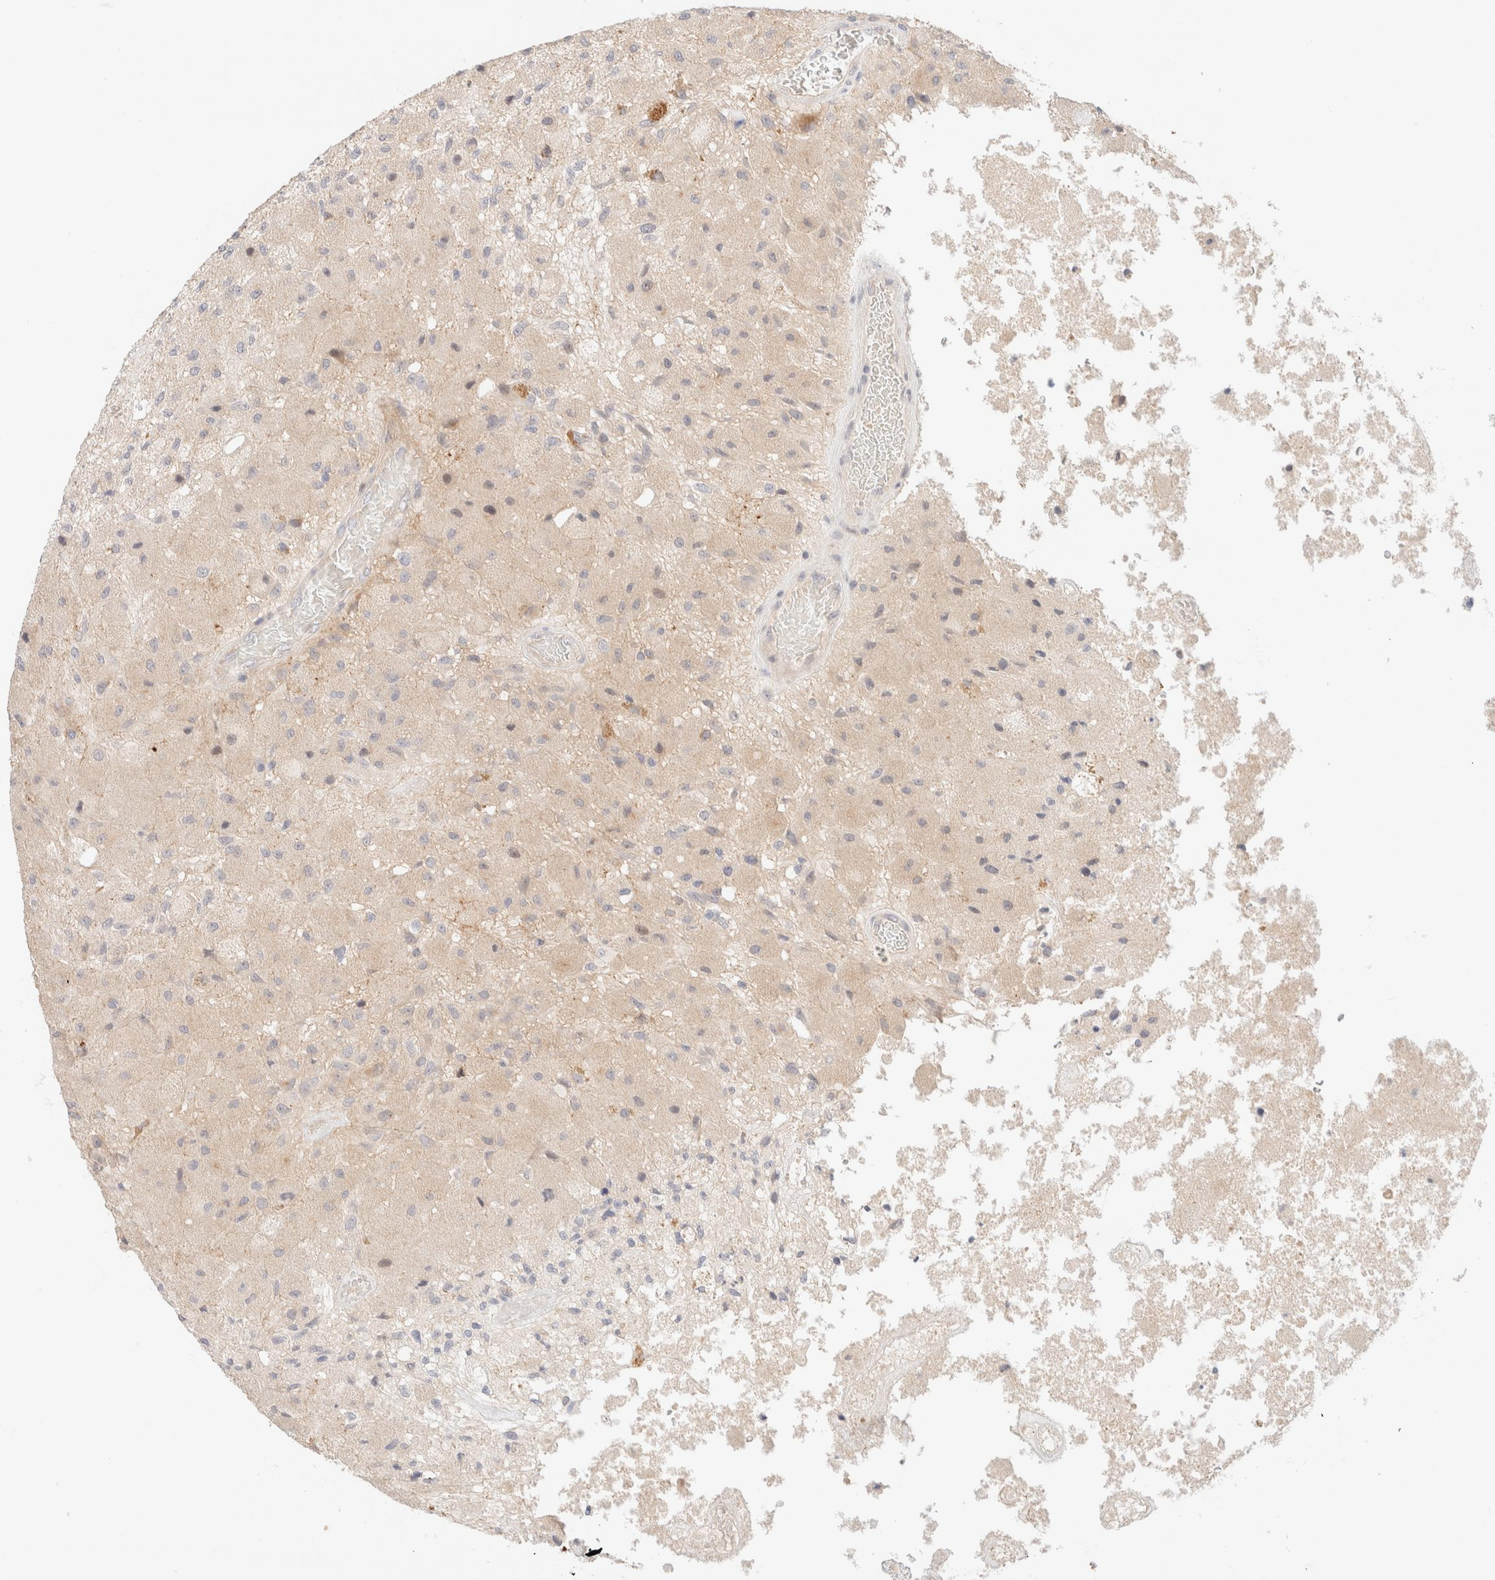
{"staining": {"intensity": "negative", "quantity": "none", "location": "none"}, "tissue": "glioma", "cell_type": "Tumor cells", "image_type": "cancer", "snomed": [{"axis": "morphology", "description": "Normal tissue, NOS"}, {"axis": "morphology", "description": "Glioma, malignant, High grade"}, {"axis": "topography", "description": "Cerebral cortex"}], "caption": "IHC micrograph of neoplastic tissue: human malignant glioma (high-grade) stained with DAB exhibits no significant protein positivity in tumor cells.", "gene": "SGSM2", "patient": {"sex": "male", "age": 77}}